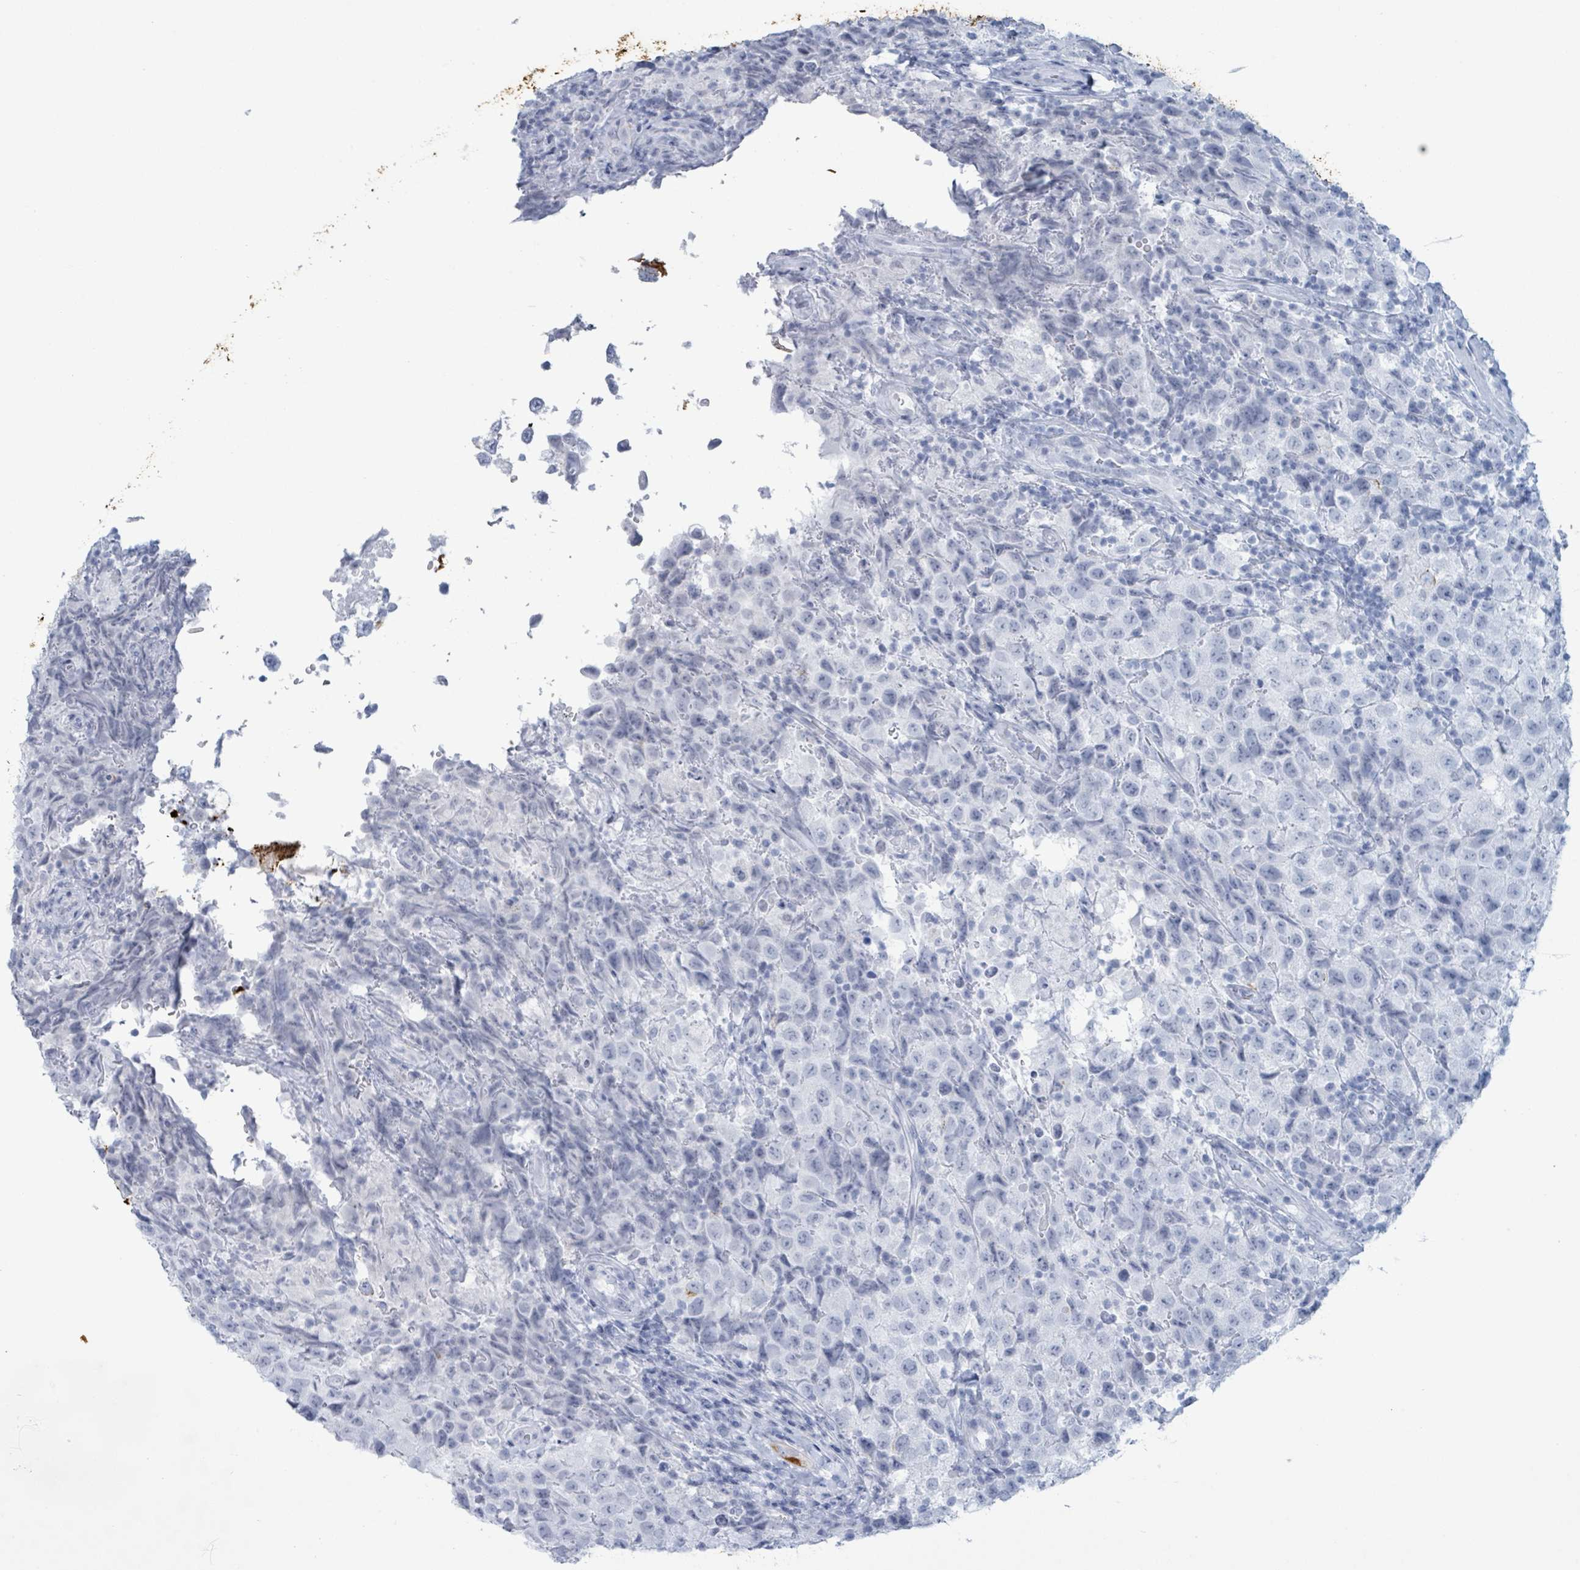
{"staining": {"intensity": "negative", "quantity": "none", "location": "none"}, "tissue": "testis cancer", "cell_type": "Tumor cells", "image_type": "cancer", "snomed": [{"axis": "morphology", "description": "Seminoma, NOS"}, {"axis": "morphology", "description": "Carcinoma, Embryonal, NOS"}, {"axis": "topography", "description": "Testis"}], "caption": "Tumor cells show no significant protein staining in testis cancer.", "gene": "KRT8", "patient": {"sex": "male", "age": 41}}